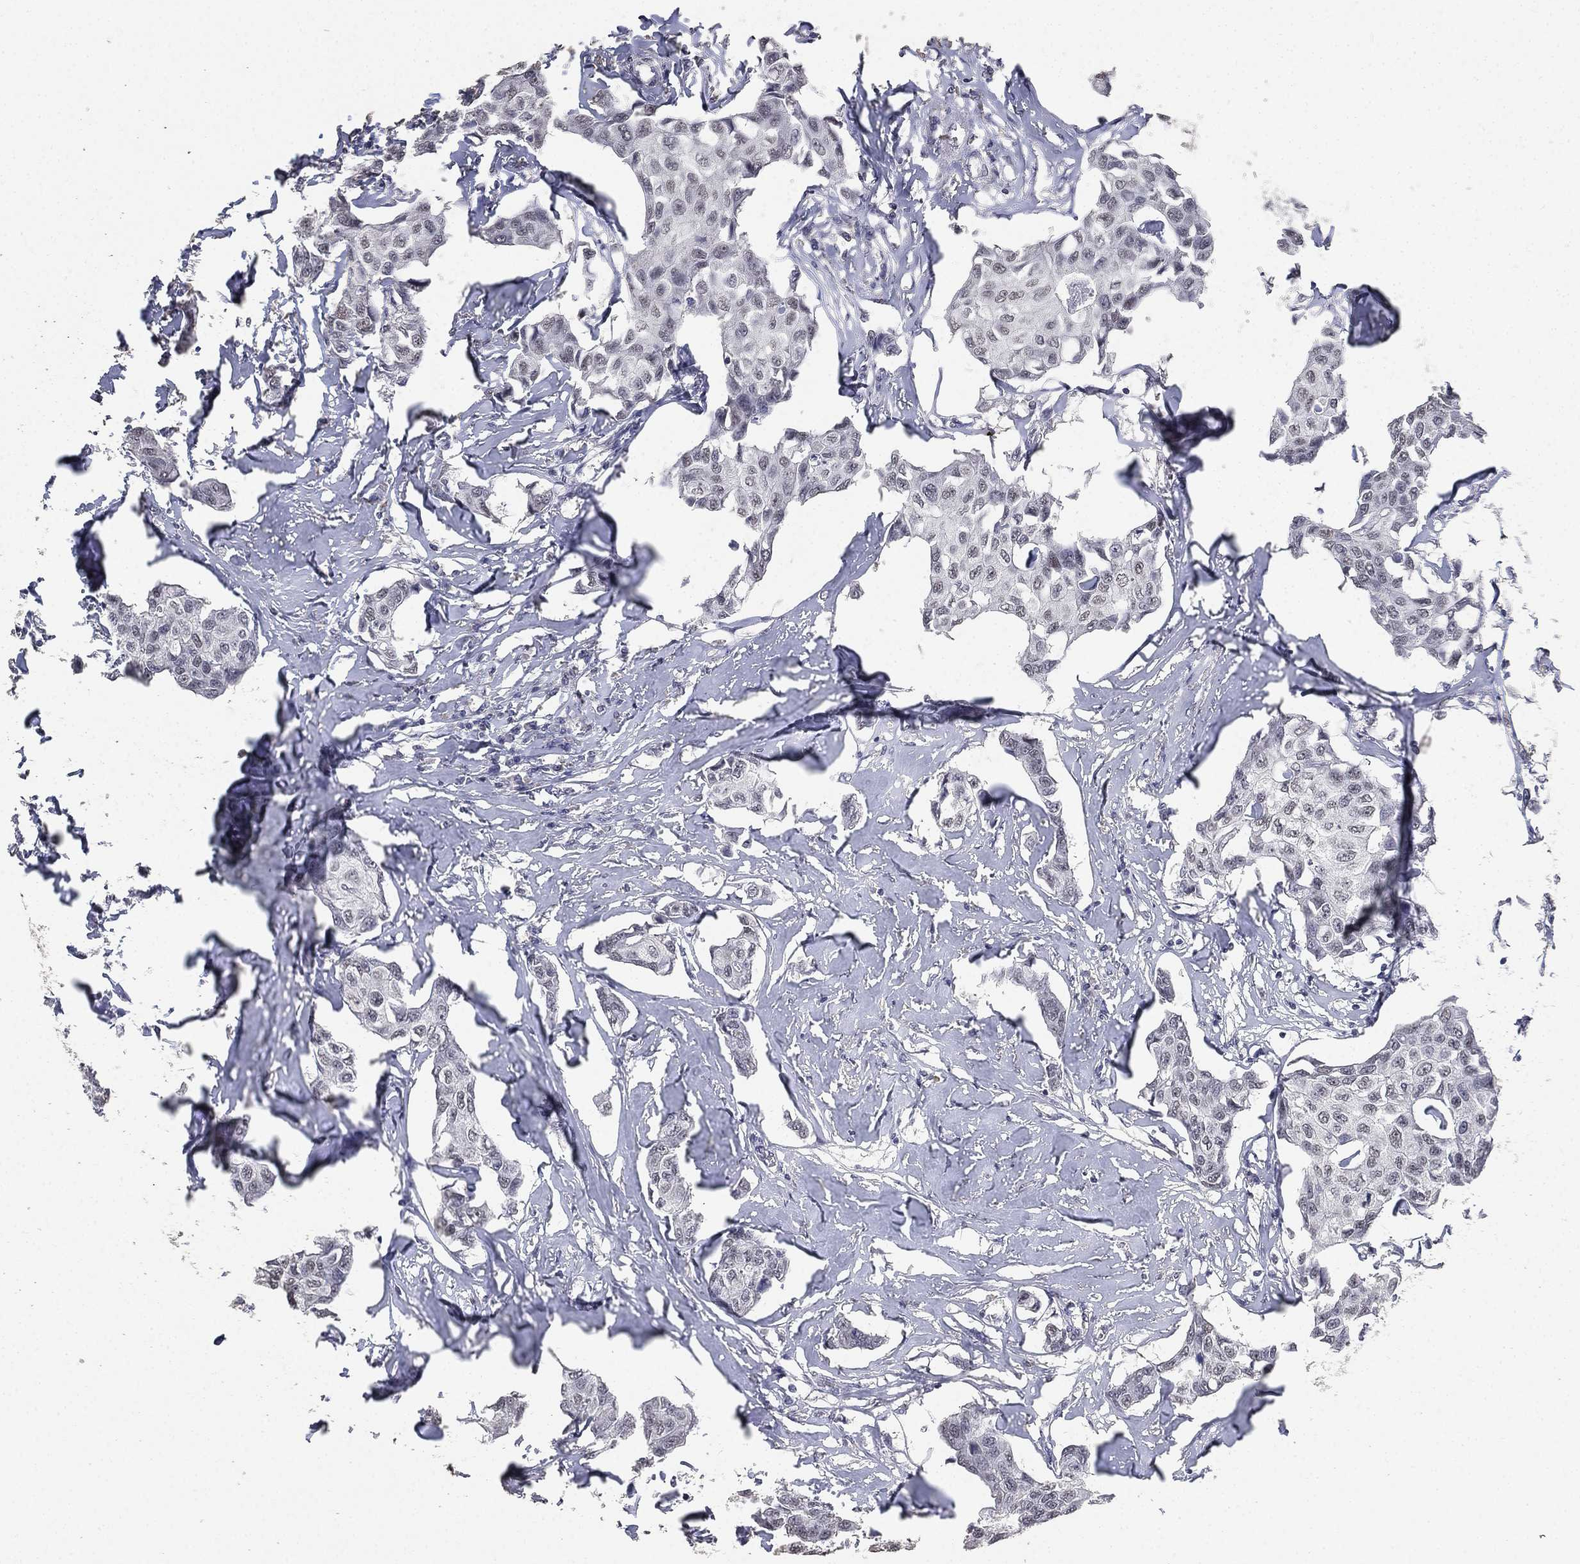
{"staining": {"intensity": "negative", "quantity": "none", "location": "none"}, "tissue": "breast cancer", "cell_type": "Tumor cells", "image_type": "cancer", "snomed": [{"axis": "morphology", "description": "Duct carcinoma"}, {"axis": "topography", "description": "Breast"}], "caption": "High magnification brightfield microscopy of breast invasive ductal carcinoma stained with DAB (3,3'-diaminobenzidine) (brown) and counterstained with hematoxylin (blue): tumor cells show no significant expression.", "gene": "DSG1", "patient": {"sex": "female", "age": 80}}